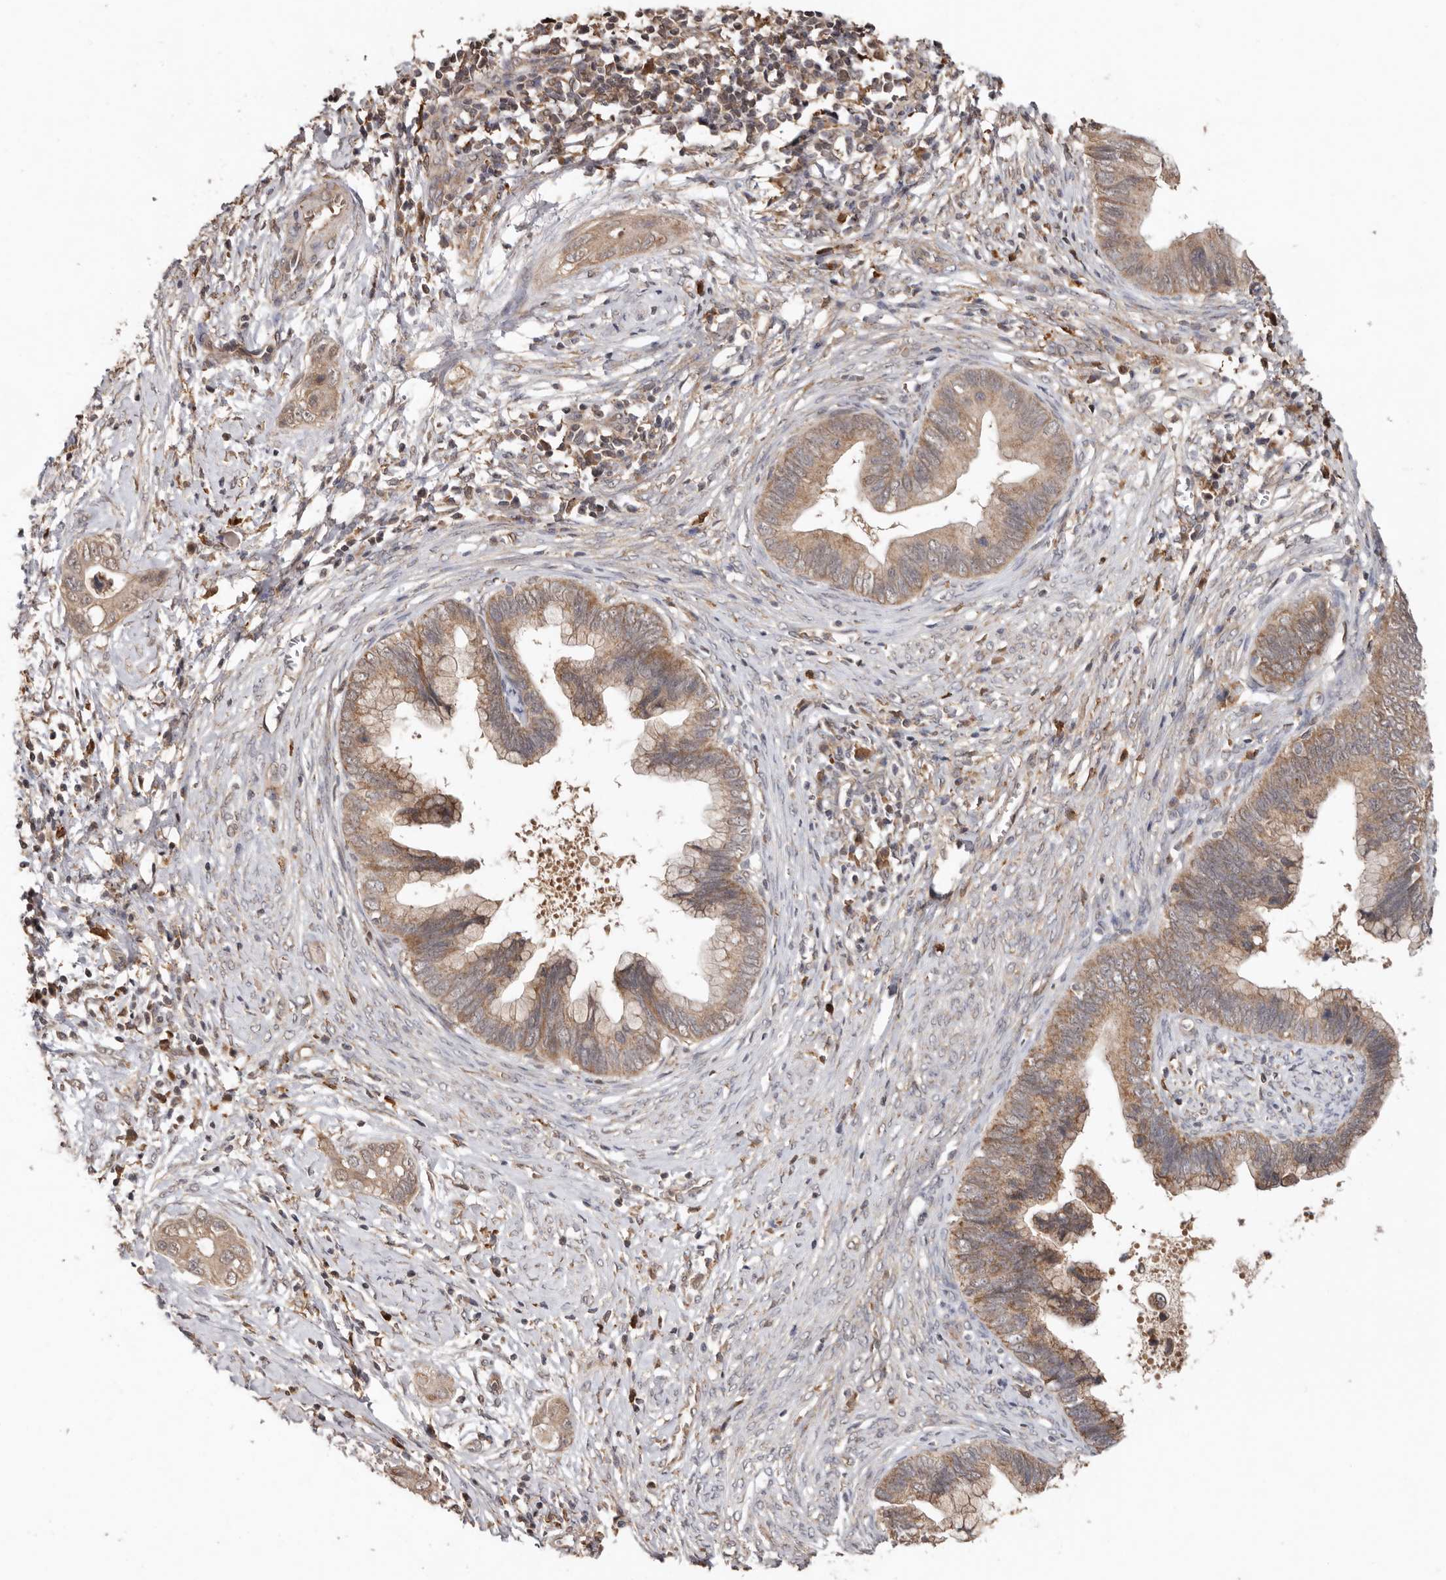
{"staining": {"intensity": "moderate", "quantity": ">75%", "location": "cytoplasmic/membranous"}, "tissue": "cervical cancer", "cell_type": "Tumor cells", "image_type": "cancer", "snomed": [{"axis": "morphology", "description": "Adenocarcinoma, NOS"}, {"axis": "topography", "description": "Cervix"}], "caption": "The immunohistochemical stain labels moderate cytoplasmic/membranous positivity in tumor cells of cervical adenocarcinoma tissue.", "gene": "RSPO2", "patient": {"sex": "female", "age": 44}}